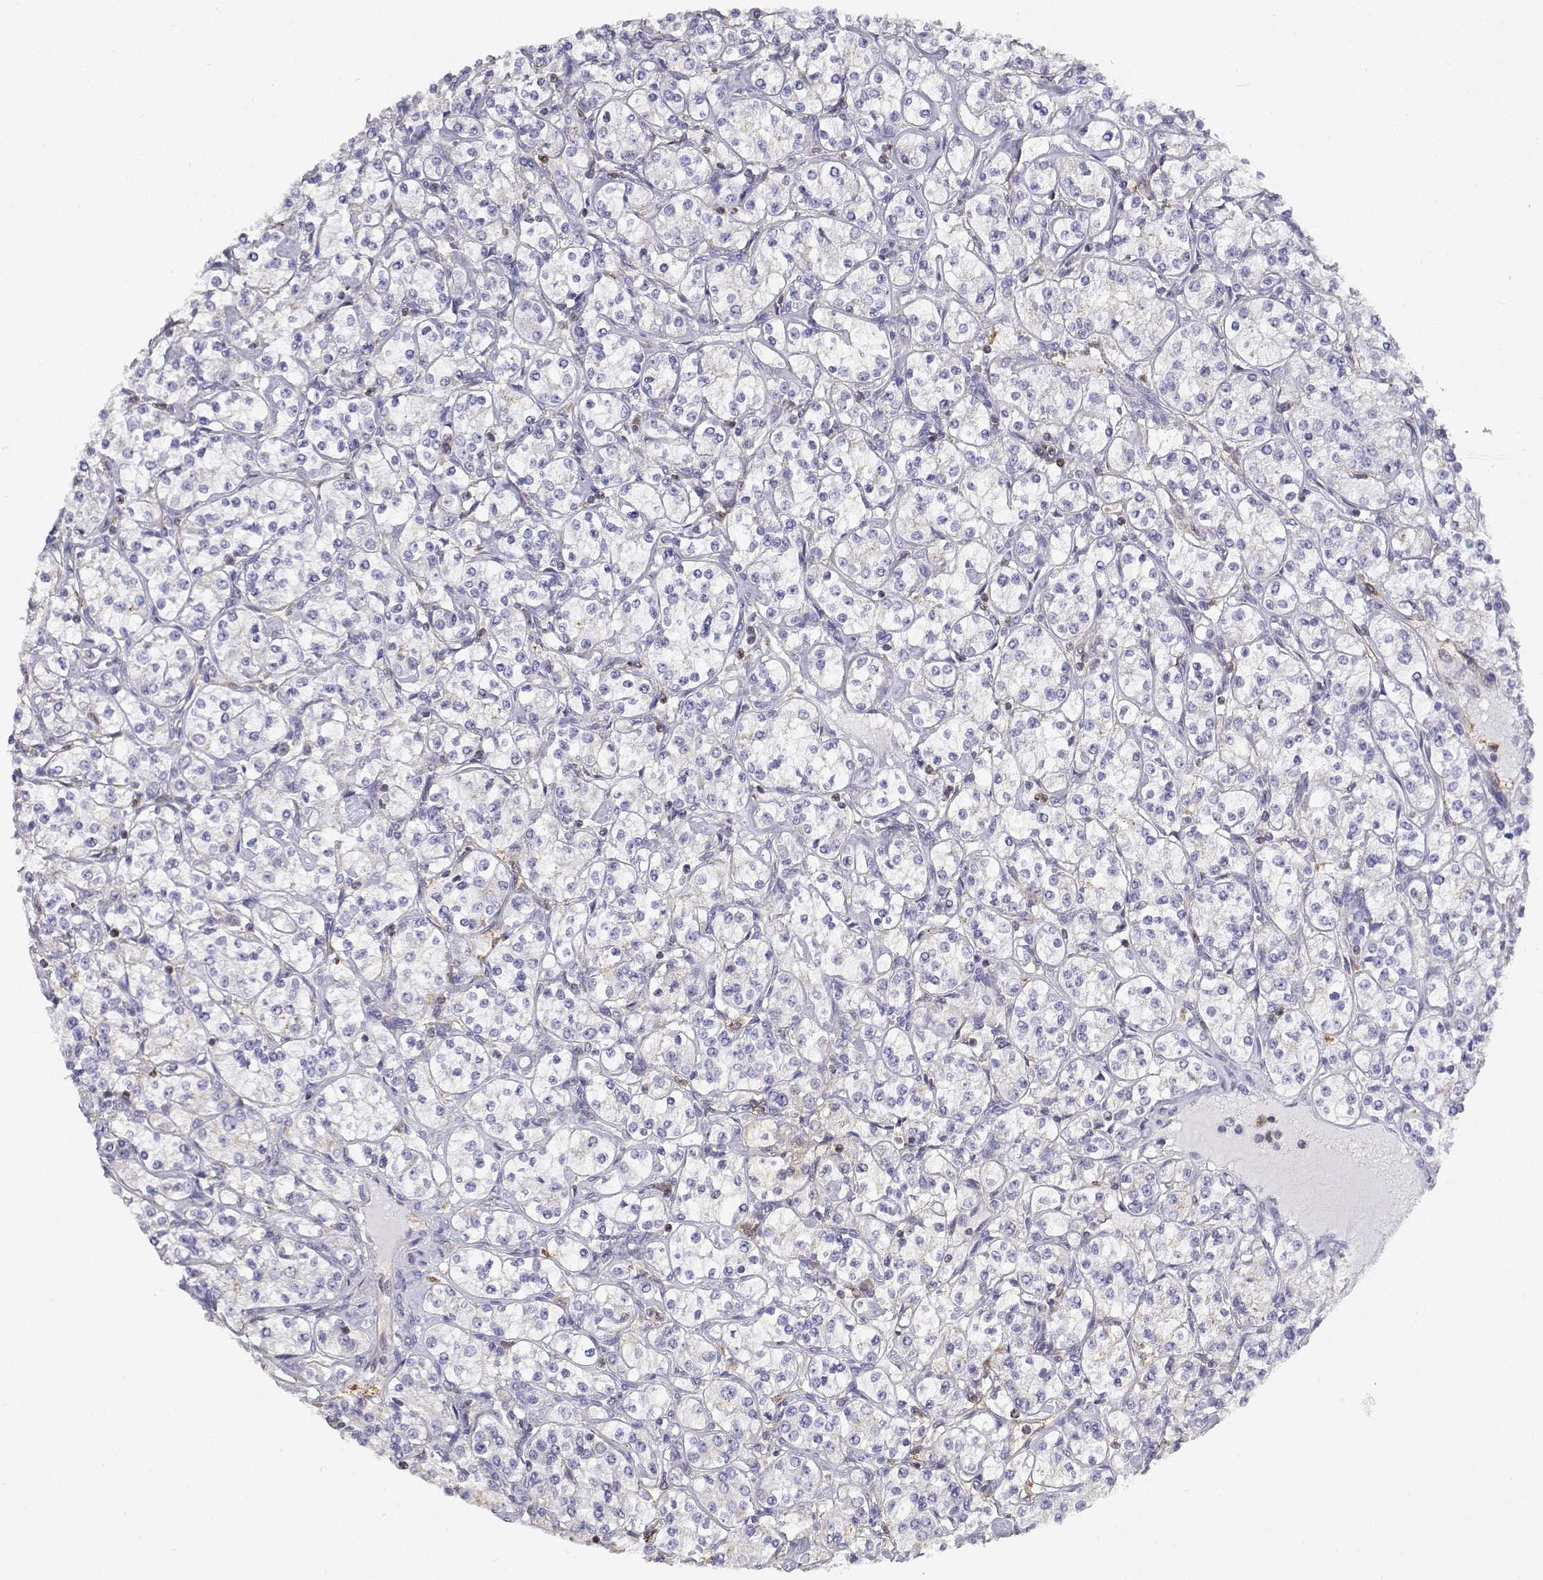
{"staining": {"intensity": "negative", "quantity": "none", "location": "none"}, "tissue": "renal cancer", "cell_type": "Tumor cells", "image_type": "cancer", "snomed": [{"axis": "morphology", "description": "Adenocarcinoma, NOS"}, {"axis": "topography", "description": "Kidney"}], "caption": "An IHC histopathology image of renal cancer is shown. There is no staining in tumor cells of renal cancer. Brightfield microscopy of immunohistochemistry (IHC) stained with DAB (brown) and hematoxylin (blue), captured at high magnification.", "gene": "ADA", "patient": {"sex": "male", "age": 77}}